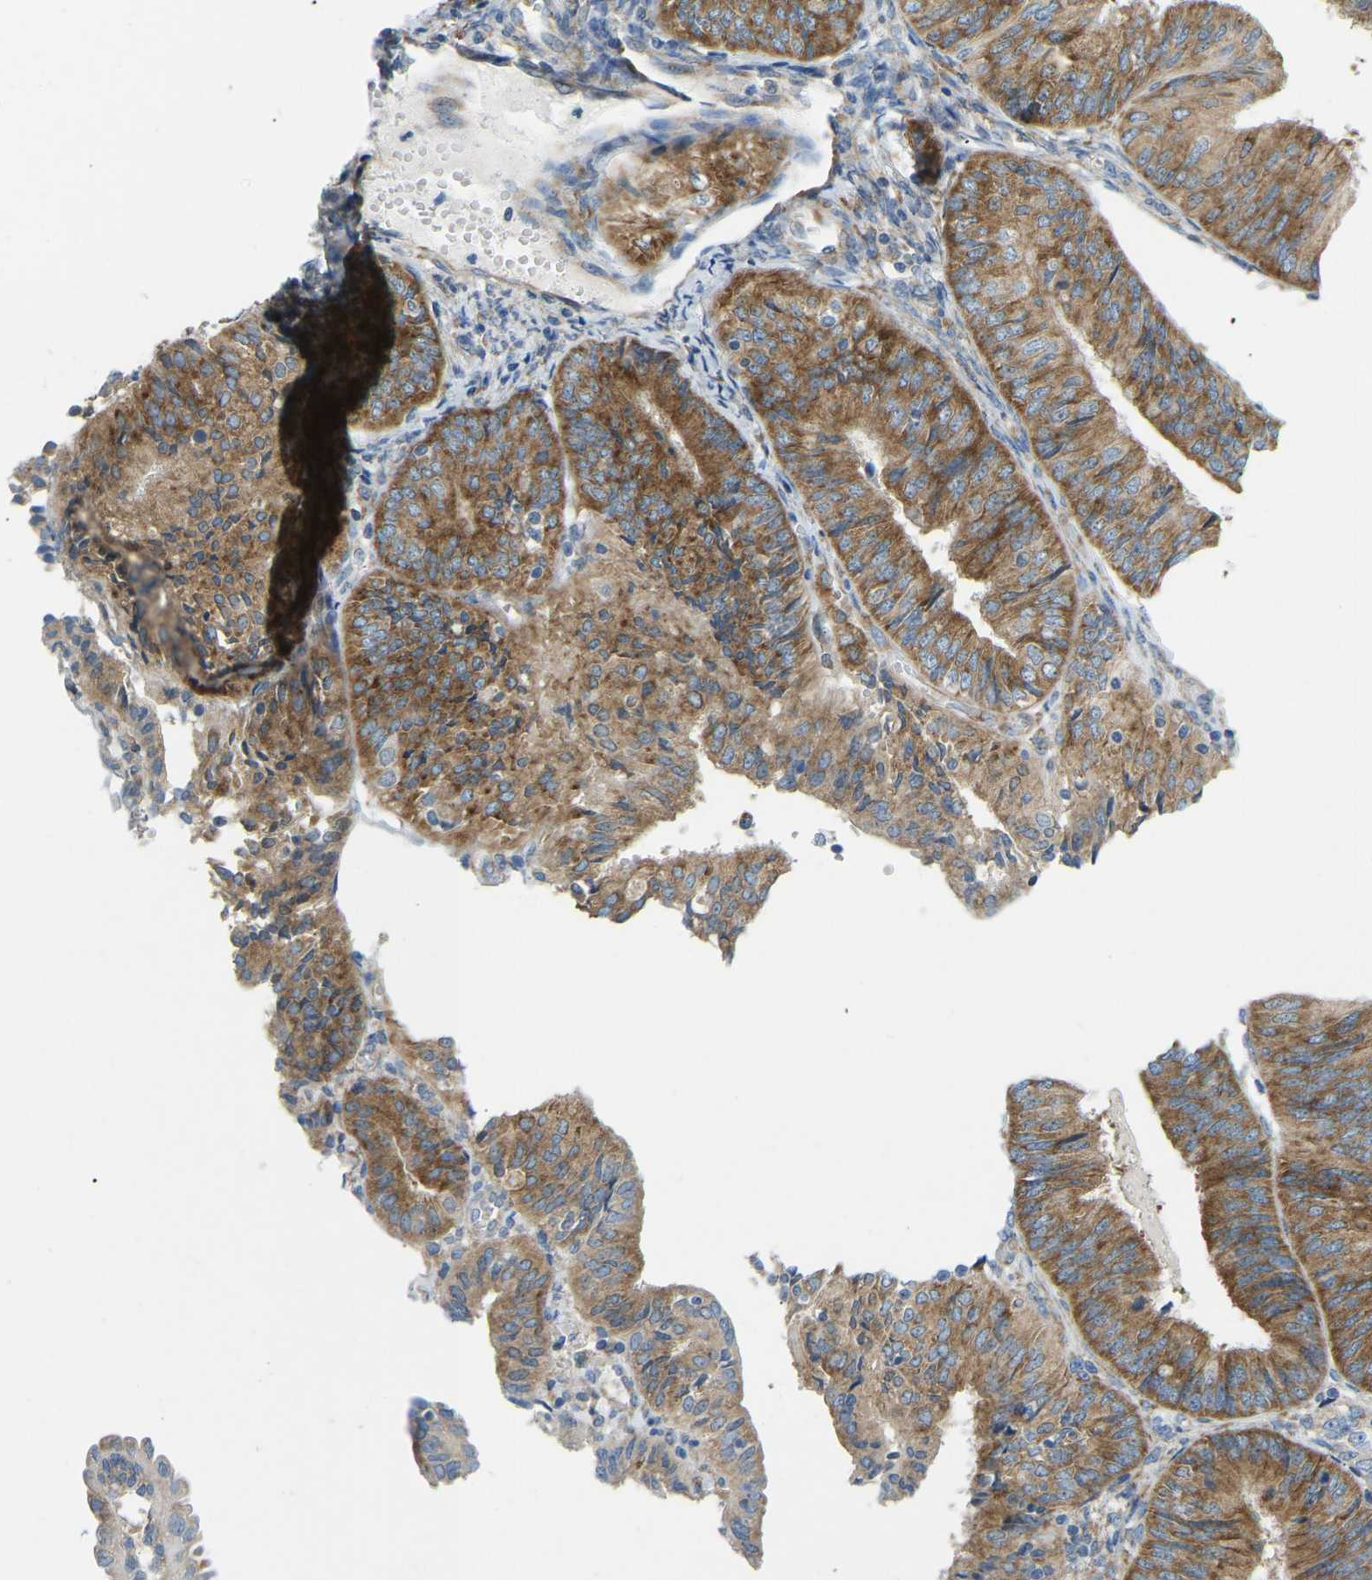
{"staining": {"intensity": "strong", "quantity": ">75%", "location": "cytoplasmic/membranous"}, "tissue": "endometrial cancer", "cell_type": "Tumor cells", "image_type": "cancer", "snomed": [{"axis": "morphology", "description": "Adenocarcinoma, NOS"}, {"axis": "topography", "description": "Endometrium"}], "caption": "Immunohistochemistry (IHC) image of neoplastic tissue: human endometrial cancer (adenocarcinoma) stained using IHC displays high levels of strong protein expression localized specifically in the cytoplasmic/membranous of tumor cells, appearing as a cytoplasmic/membranous brown color.", "gene": "SND1", "patient": {"sex": "female", "age": 58}}